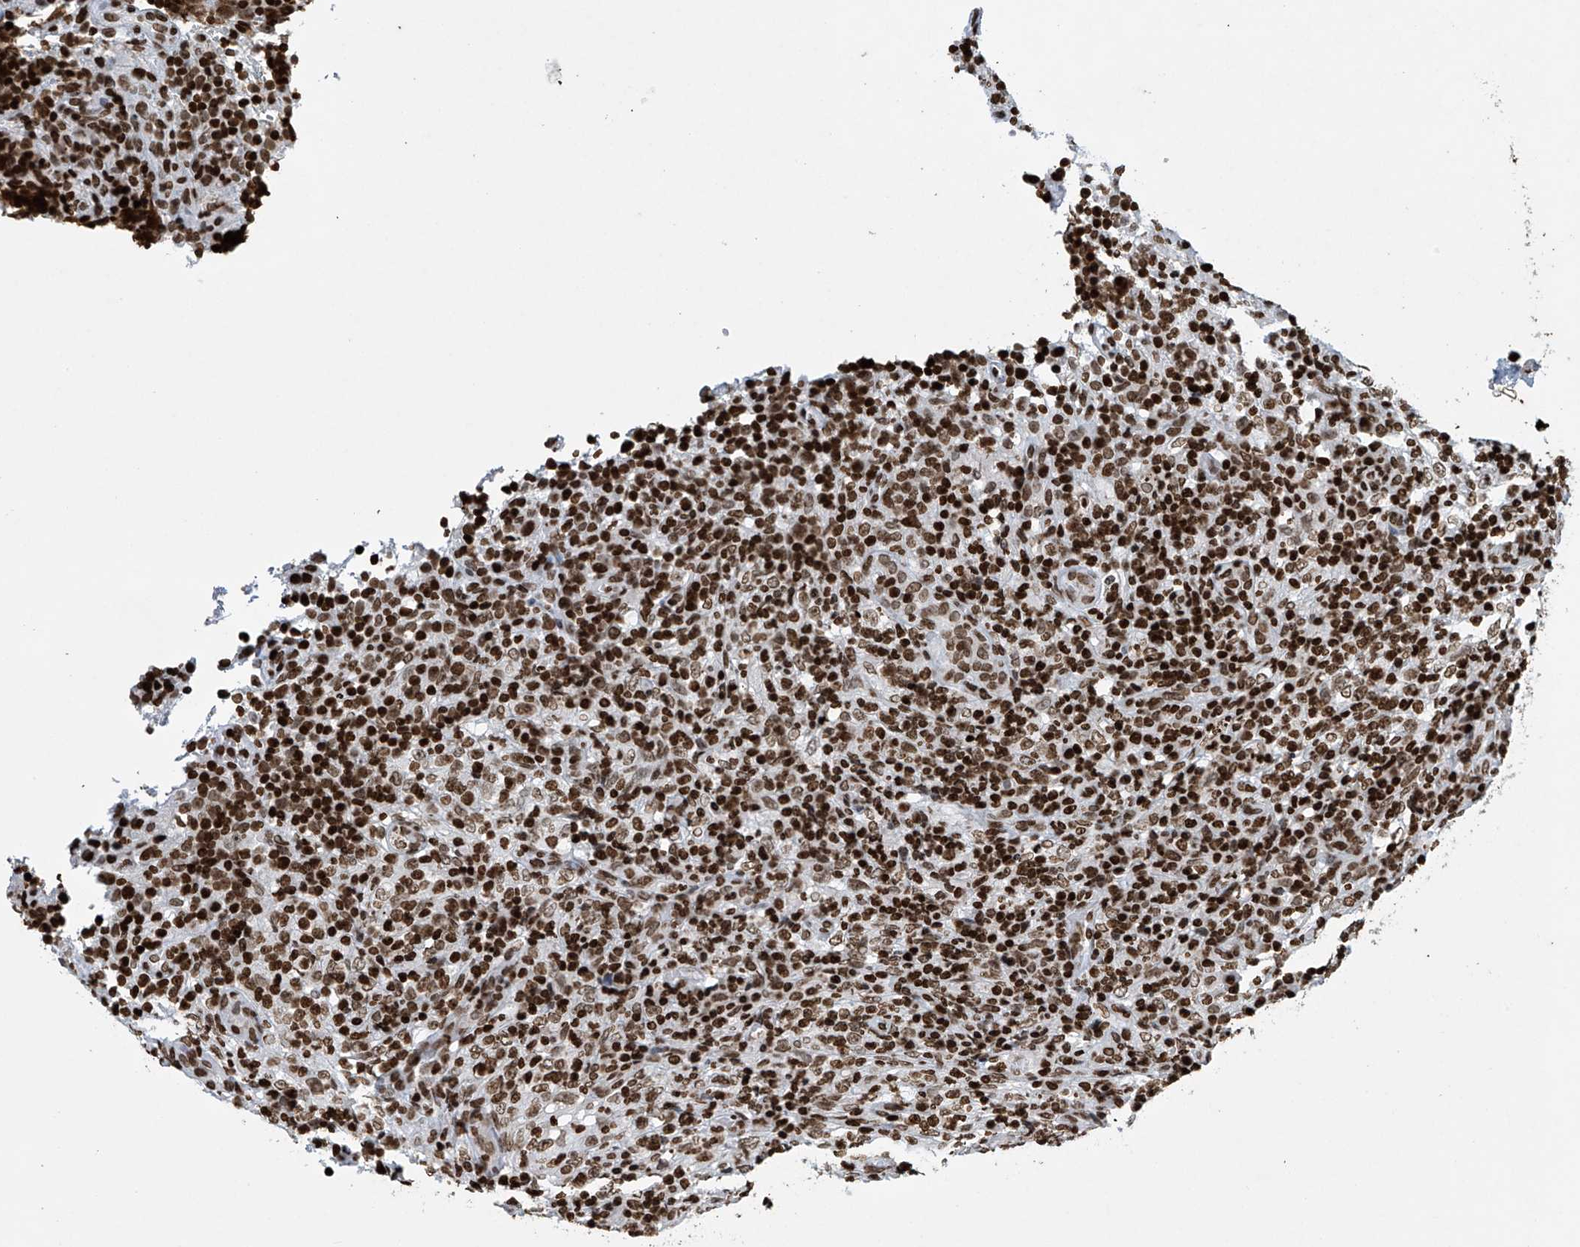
{"staining": {"intensity": "moderate", "quantity": ">75%", "location": "nuclear"}, "tissue": "lymphoma", "cell_type": "Tumor cells", "image_type": "cancer", "snomed": [{"axis": "morphology", "description": "Malignant lymphoma, non-Hodgkin's type, High grade"}, {"axis": "topography", "description": "Lymph node"}], "caption": "A brown stain labels moderate nuclear positivity of a protein in human high-grade malignant lymphoma, non-Hodgkin's type tumor cells. The staining is performed using DAB (3,3'-diaminobenzidine) brown chromogen to label protein expression. The nuclei are counter-stained blue using hematoxylin.", "gene": "H4C16", "patient": {"sex": "female", "age": 76}}